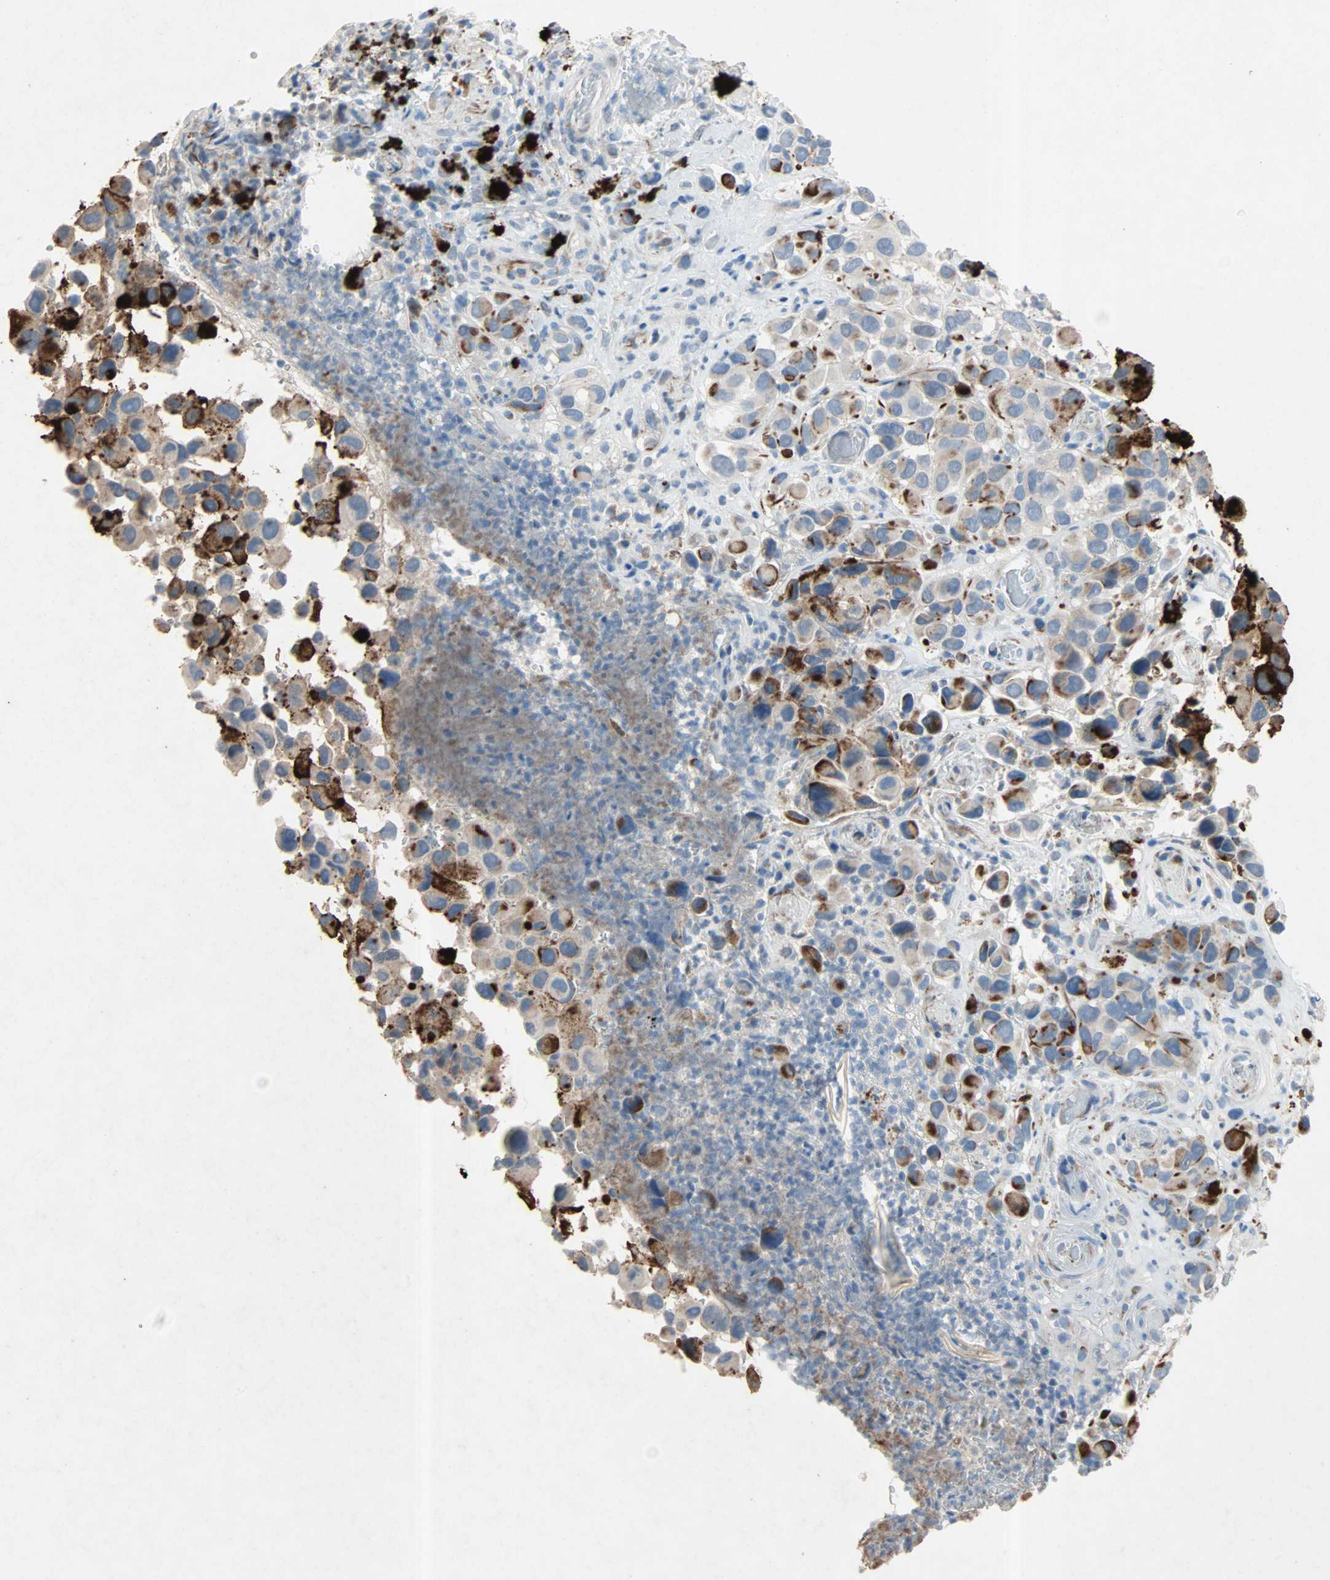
{"staining": {"intensity": "negative", "quantity": "none", "location": "none"}, "tissue": "melanoma", "cell_type": "Tumor cells", "image_type": "cancer", "snomed": [{"axis": "morphology", "description": "Malignant melanoma, NOS"}, {"axis": "topography", "description": "Skin"}], "caption": "Immunohistochemistry histopathology image of neoplastic tissue: human malignant melanoma stained with DAB (3,3'-diaminobenzidine) displays no significant protein staining in tumor cells. (Stains: DAB (3,3'-diaminobenzidine) IHC with hematoxylin counter stain, Microscopy: brightfield microscopy at high magnification).", "gene": "PCDHB2", "patient": {"sex": "female", "age": 73}}